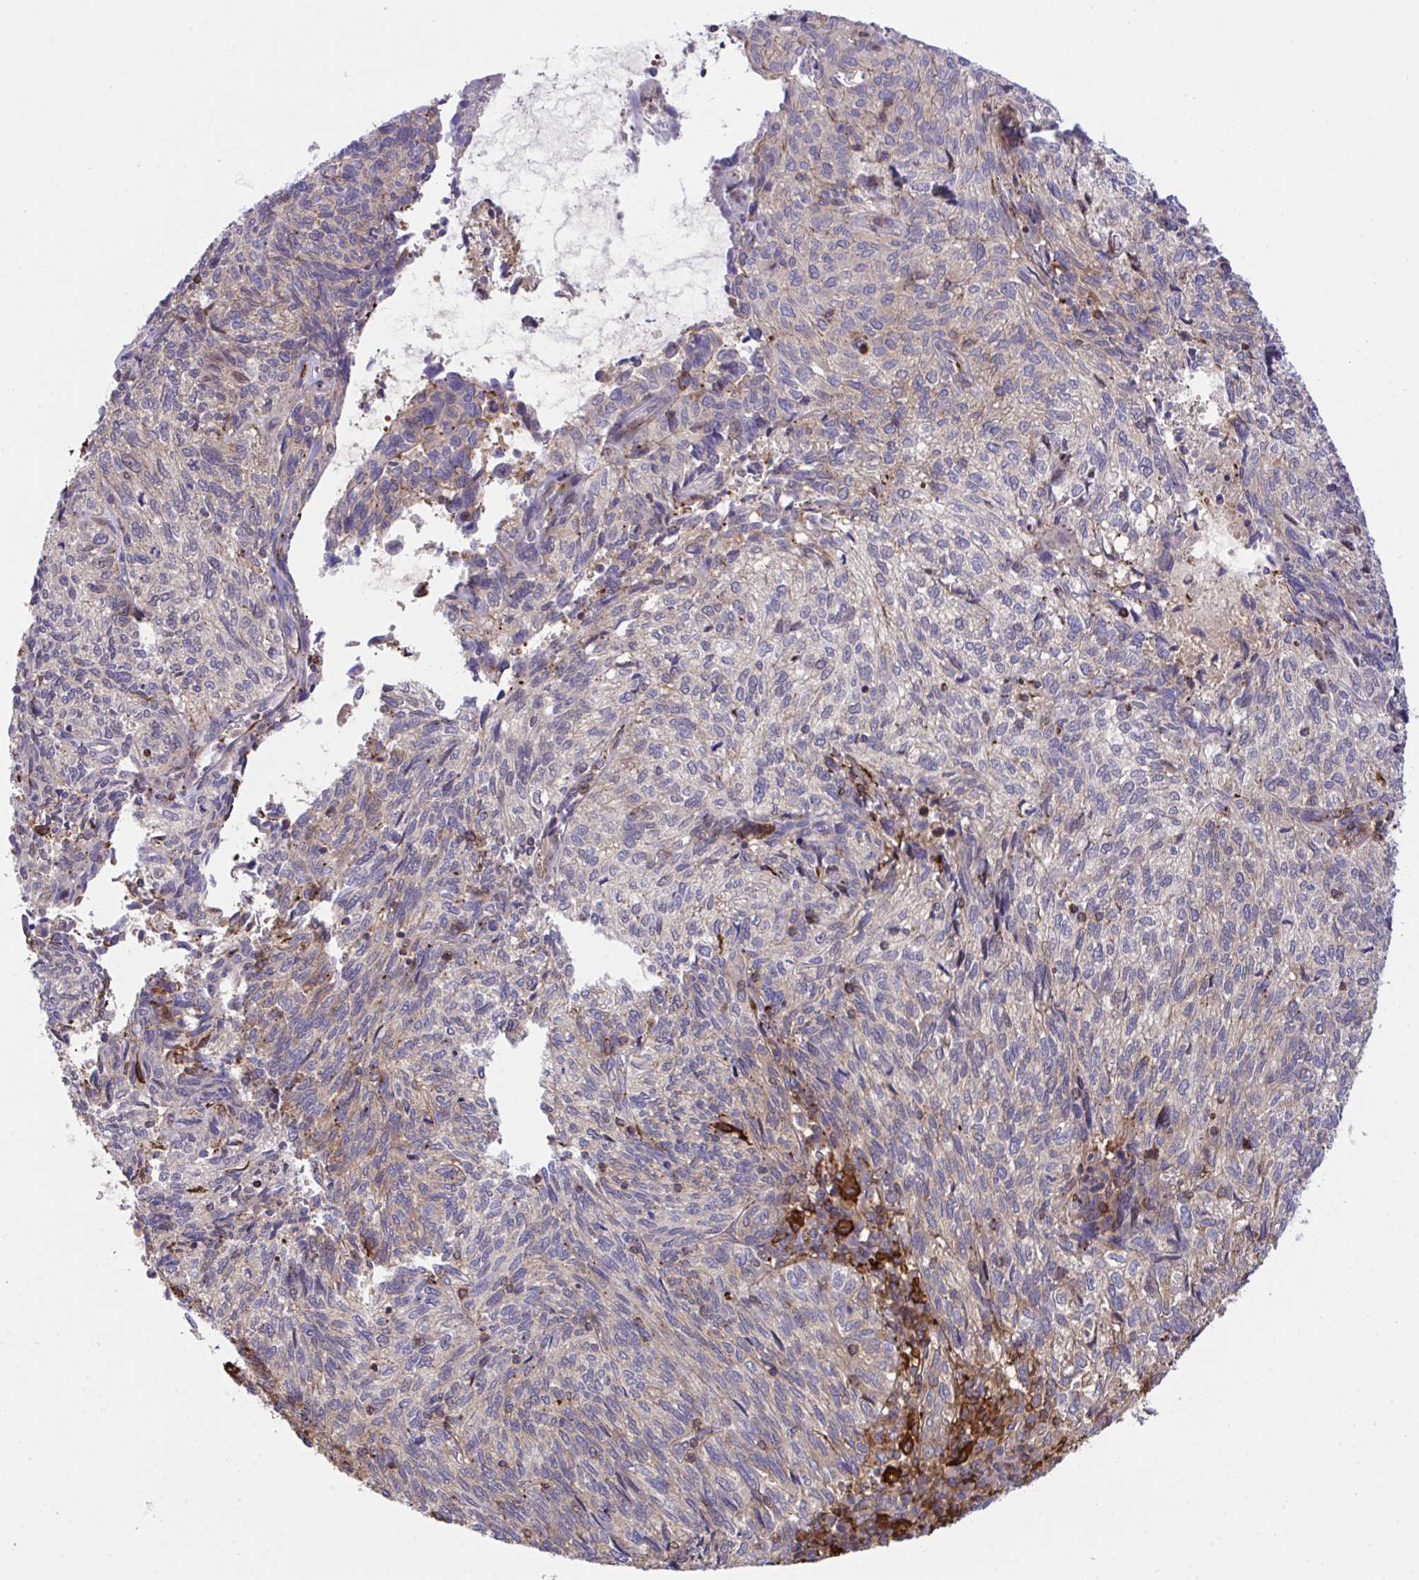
{"staining": {"intensity": "weak", "quantity": "<25%", "location": "cytoplasmic/membranous"}, "tissue": "cervical cancer", "cell_type": "Tumor cells", "image_type": "cancer", "snomed": [{"axis": "morphology", "description": "Squamous cell carcinoma, NOS"}, {"axis": "topography", "description": "Cervix"}], "caption": "DAB (3,3'-diaminobenzidine) immunohistochemical staining of human squamous cell carcinoma (cervical) displays no significant expression in tumor cells.", "gene": "PPIH", "patient": {"sex": "female", "age": 45}}